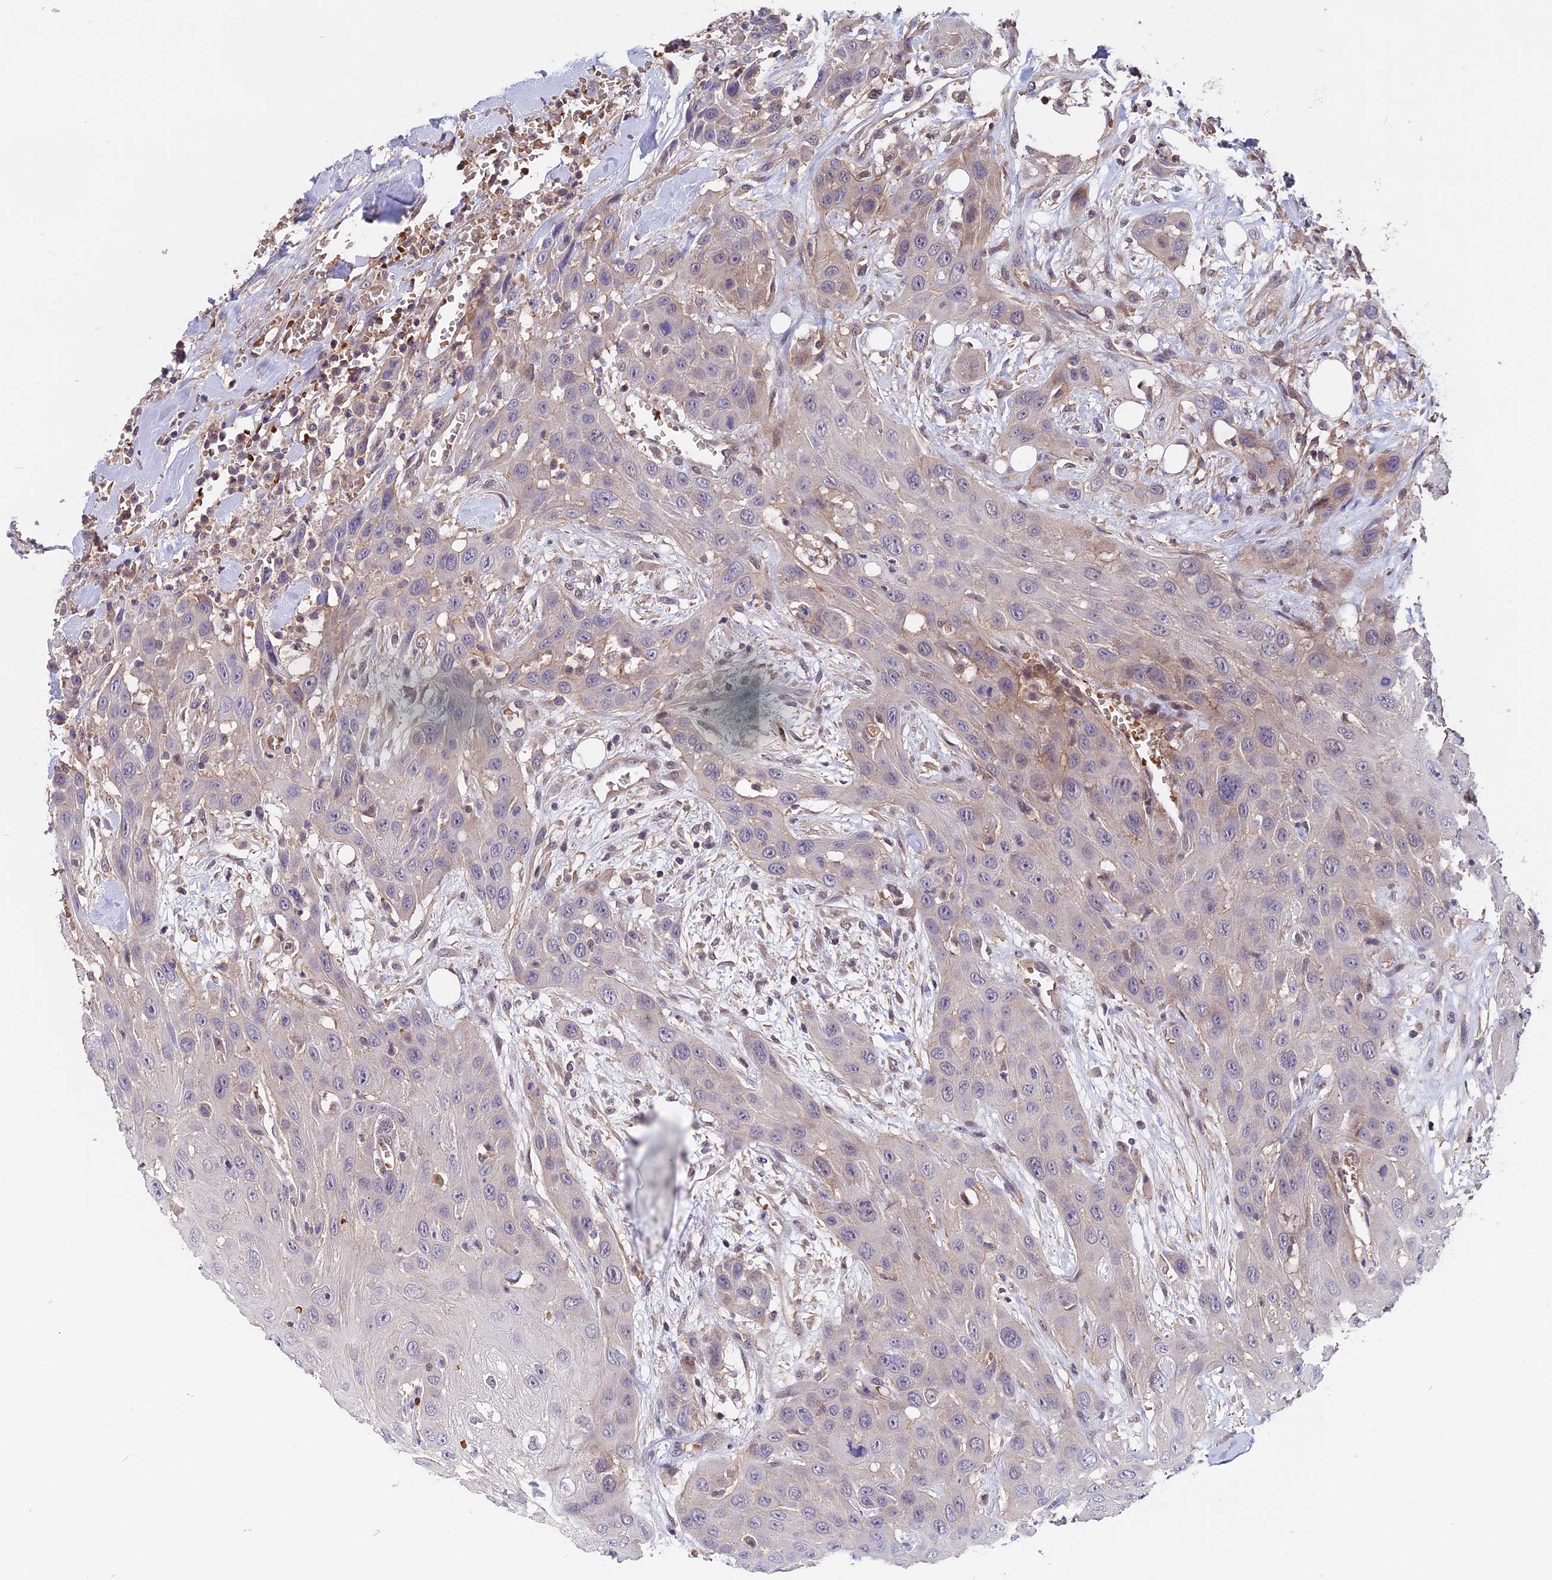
{"staining": {"intensity": "negative", "quantity": "none", "location": "none"}, "tissue": "head and neck cancer", "cell_type": "Tumor cells", "image_type": "cancer", "snomed": [{"axis": "morphology", "description": "Squamous cell carcinoma, NOS"}, {"axis": "topography", "description": "Head-Neck"}], "caption": "Immunohistochemistry (IHC) image of neoplastic tissue: head and neck squamous cell carcinoma stained with DAB shows no significant protein positivity in tumor cells.", "gene": "ZC3H10", "patient": {"sex": "male", "age": 81}}